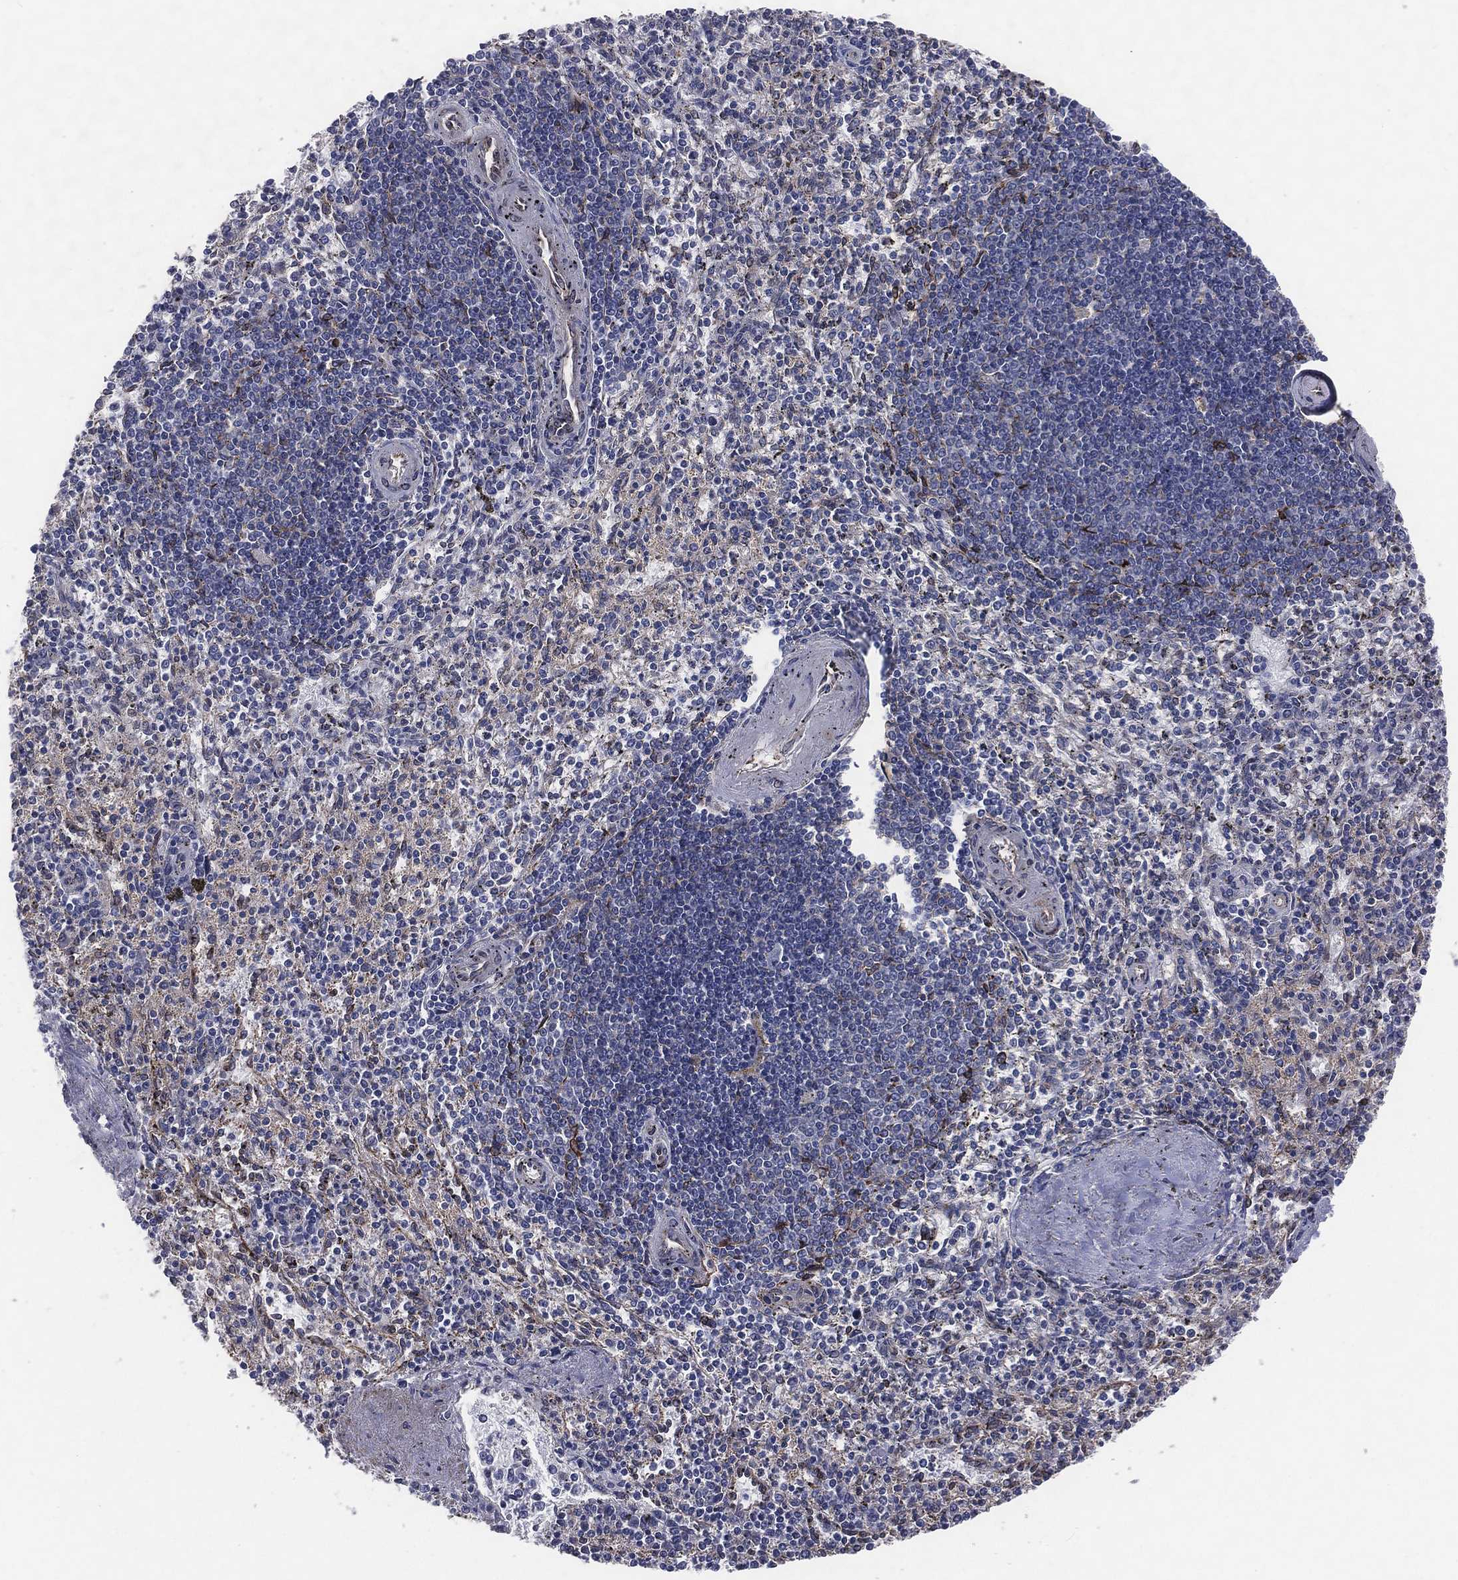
{"staining": {"intensity": "strong", "quantity": "<25%", "location": "cytoplasmic/membranous"}, "tissue": "spleen", "cell_type": "Cells in red pulp", "image_type": "normal", "snomed": [{"axis": "morphology", "description": "Normal tissue, NOS"}, {"axis": "topography", "description": "Spleen"}], "caption": "This image reveals unremarkable spleen stained with immunohistochemistry (IHC) to label a protein in brown. The cytoplasmic/membranous of cells in red pulp show strong positivity for the protein. Nuclei are counter-stained blue.", "gene": "PGRMC1", "patient": {"sex": "female", "age": 37}}